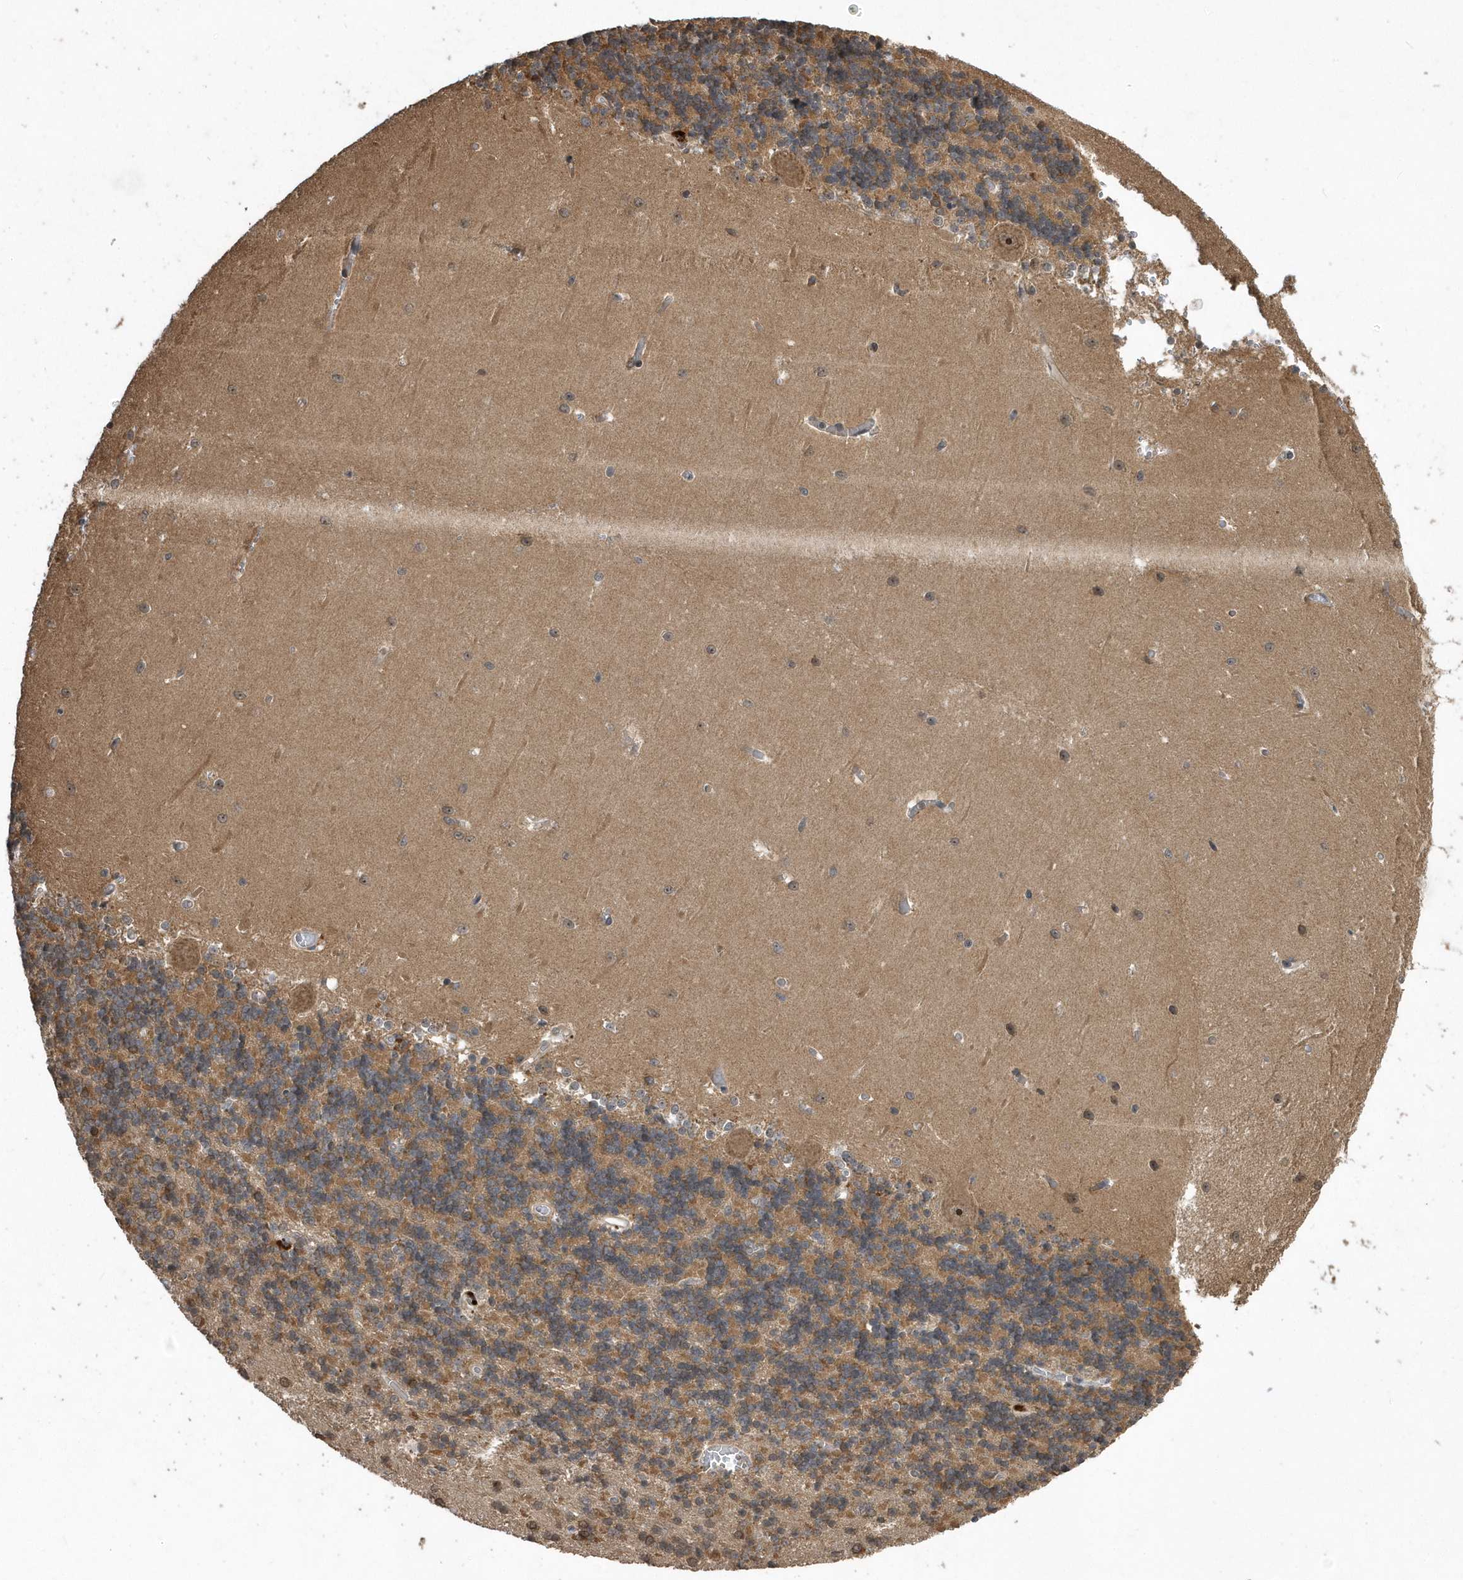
{"staining": {"intensity": "moderate", "quantity": "25%-75%", "location": "cytoplasmic/membranous"}, "tissue": "cerebellum", "cell_type": "Cells in granular layer", "image_type": "normal", "snomed": [{"axis": "morphology", "description": "Normal tissue, NOS"}, {"axis": "topography", "description": "Cerebellum"}], "caption": "Immunohistochemistry (IHC) photomicrograph of unremarkable cerebellum: human cerebellum stained using IHC displays medium levels of moderate protein expression localized specifically in the cytoplasmic/membranous of cells in granular layer, appearing as a cytoplasmic/membranous brown color.", "gene": "WASHC5", "patient": {"sex": "male", "age": 37}}